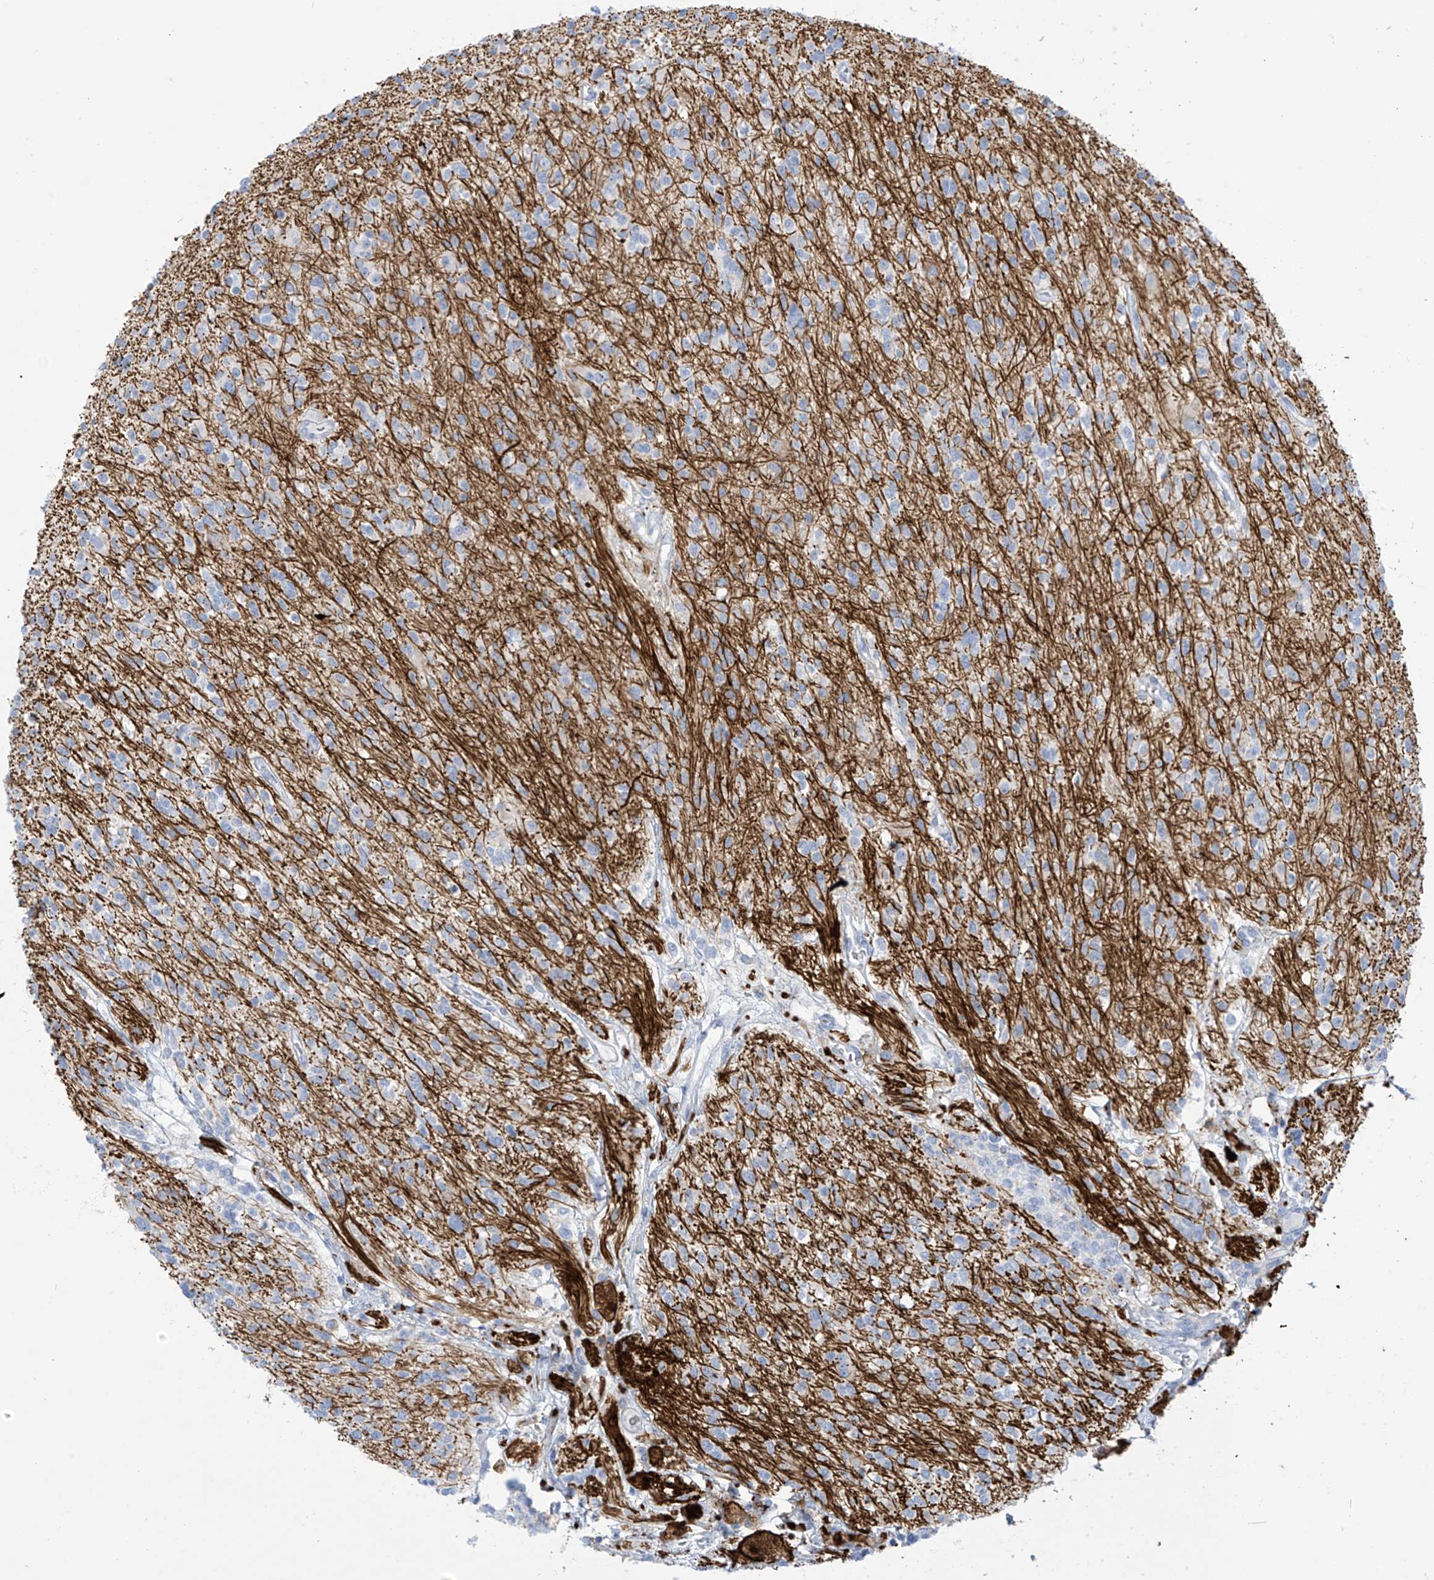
{"staining": {"intensity": "negative", "quantity": "none", "location": "none"}, "tissue": "glioma", "cell_type": "Tumor cells", "image_type": "cancer", "snomed": [{"axis": "morphology", "description": "Glioma, malignant, High grade"}, {"axis": "topography", "description": "Brain"}], "caption": "IHC of human malignant glioma (high-grade) displays no positivity in tumor cells.", "gene": "TRMT2B", "patient": {"sex": "male", "age": 34}}